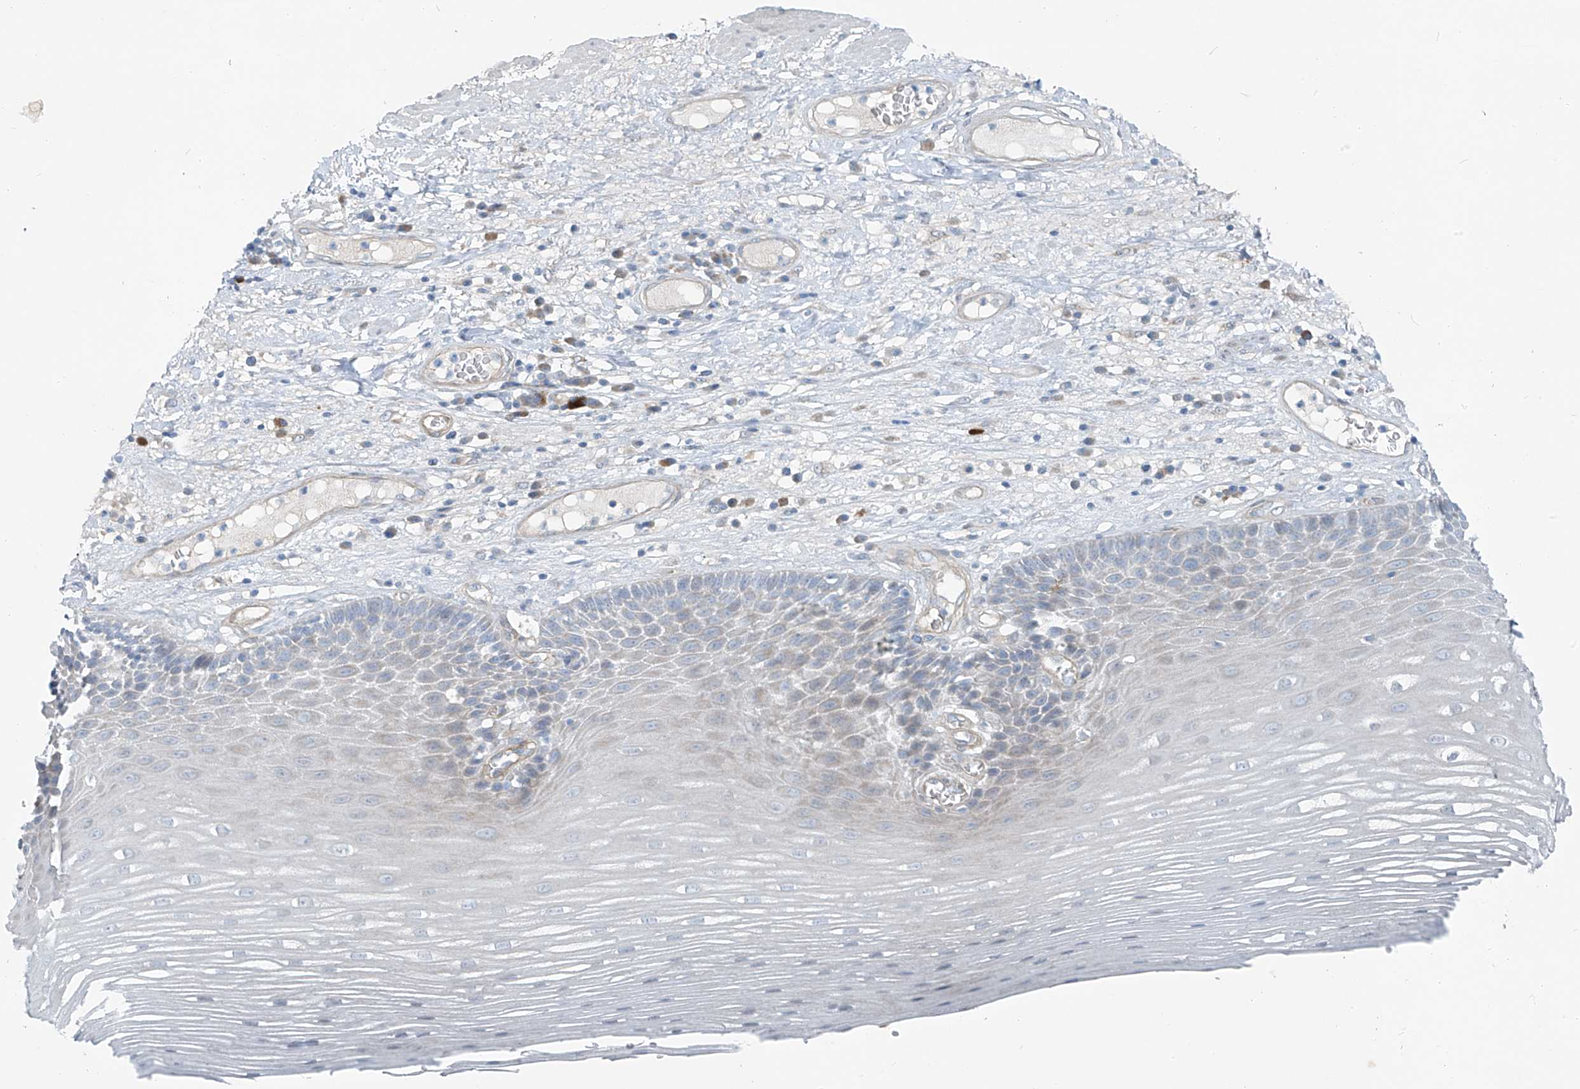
{"staining": {"intensity": "negative", "quantity": "none", "location": "none"}, "tissue": "esophagus", "cell_type": "Squamous epithelial cells", "image_type": "normal", "snomed": [{"axis": "morphology", "description": "Normal tissue, NOS"}, {"axis": "topography", "description": "Esophagus"}], "caption": "Immunohistochemical staining of benign esophagus exhibits no significant staining in squamous epithelial cells. (DAB immunohistochemistry with hematoxylin counter stain).", "gene": "TNS2", "patient": {"sex": "male", "age": 62}}